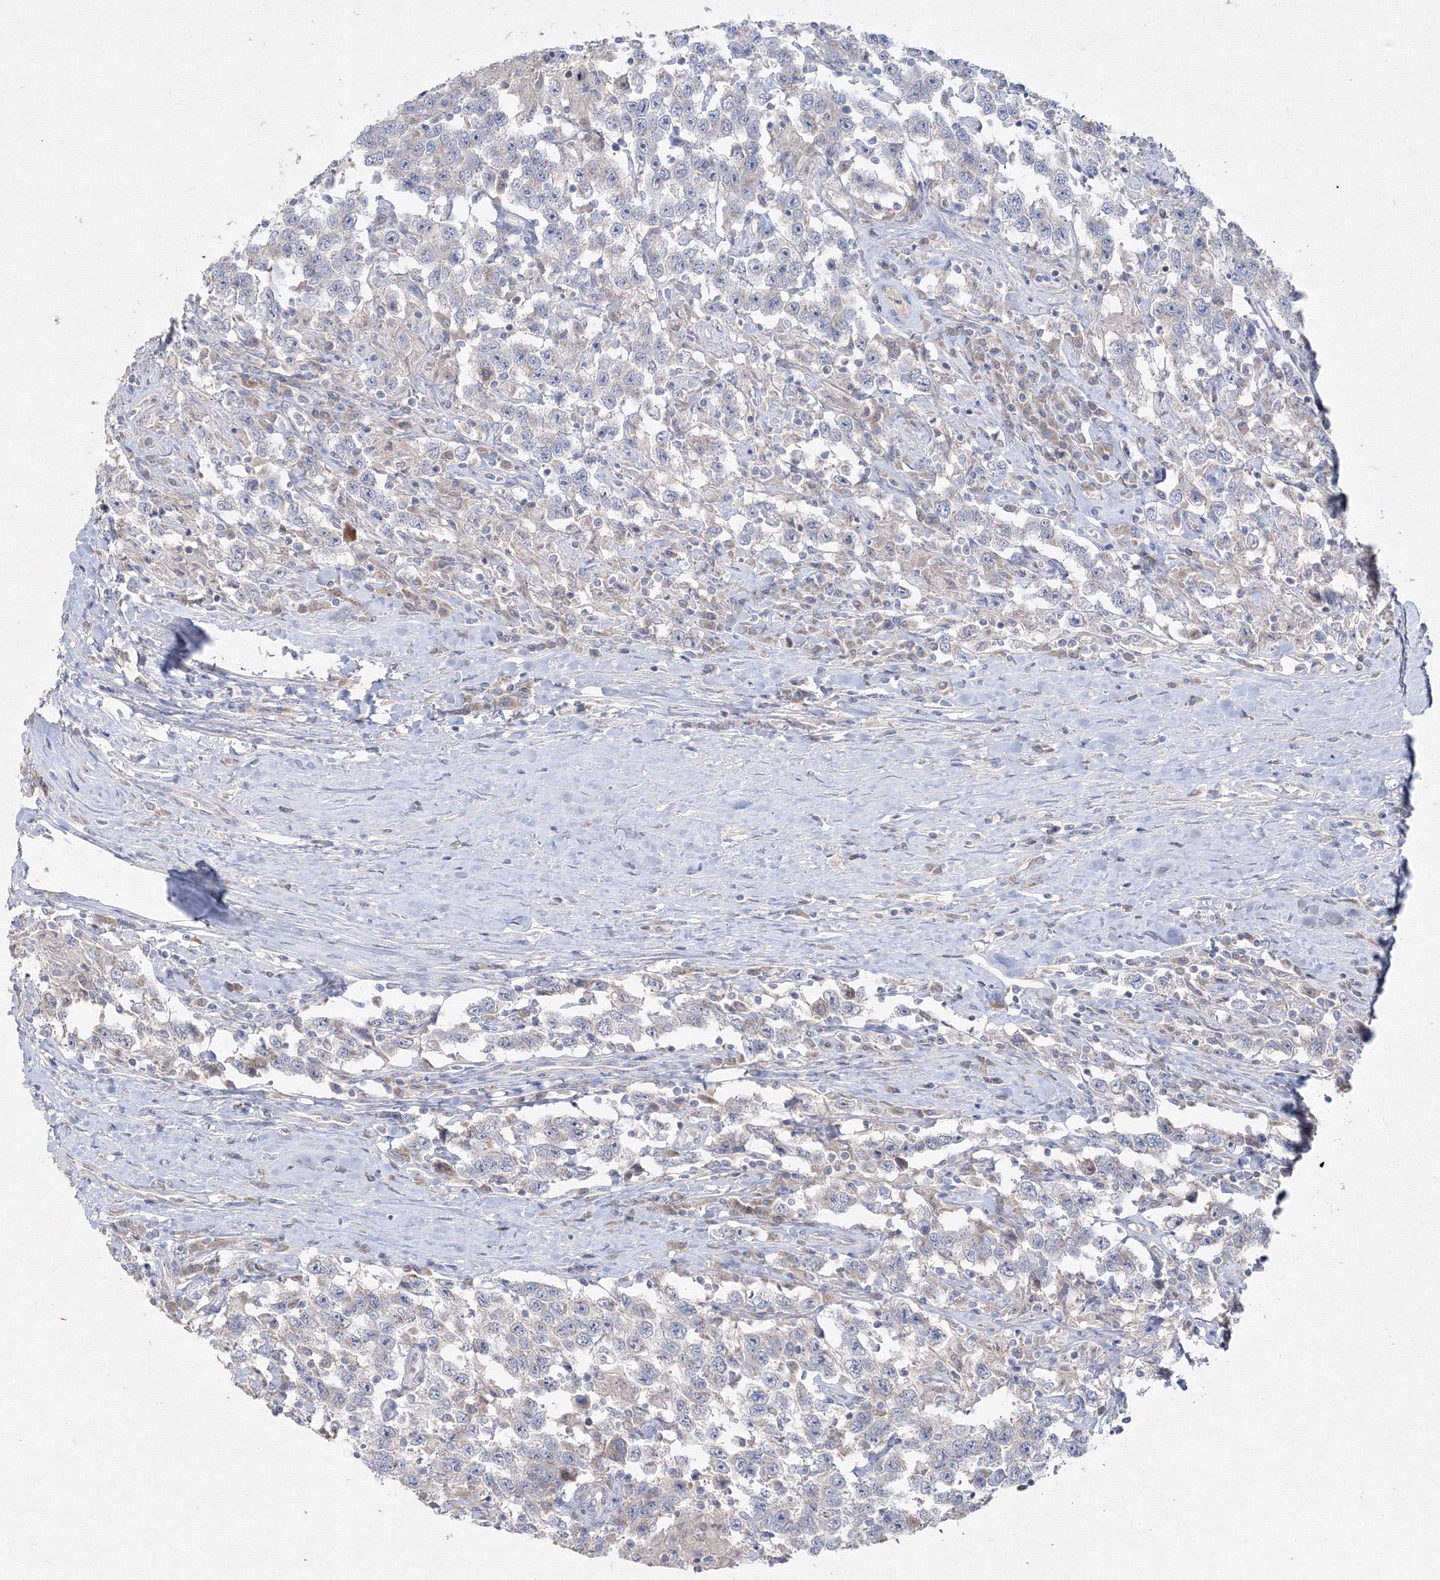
{"staining": {"intensity": "moderate", "quantity": "<25%", "location": "cytoplasmic/membranous"}, "tissue": "testis cancer", "cell_type": "Tumor cells", "image_type": "cancer", "snomed": [{"axis": "morphology", "description": "Seminoma, NOS"}, {"axis": "topography", "description": "Testis"}], "caption": "Testis cancer tissue exhibits moderate cytoplasmic/membranous expression in approximately <25% of tumor cells", "gene": "FBXL8", "patient": {"sex": "male", "age": 41}}